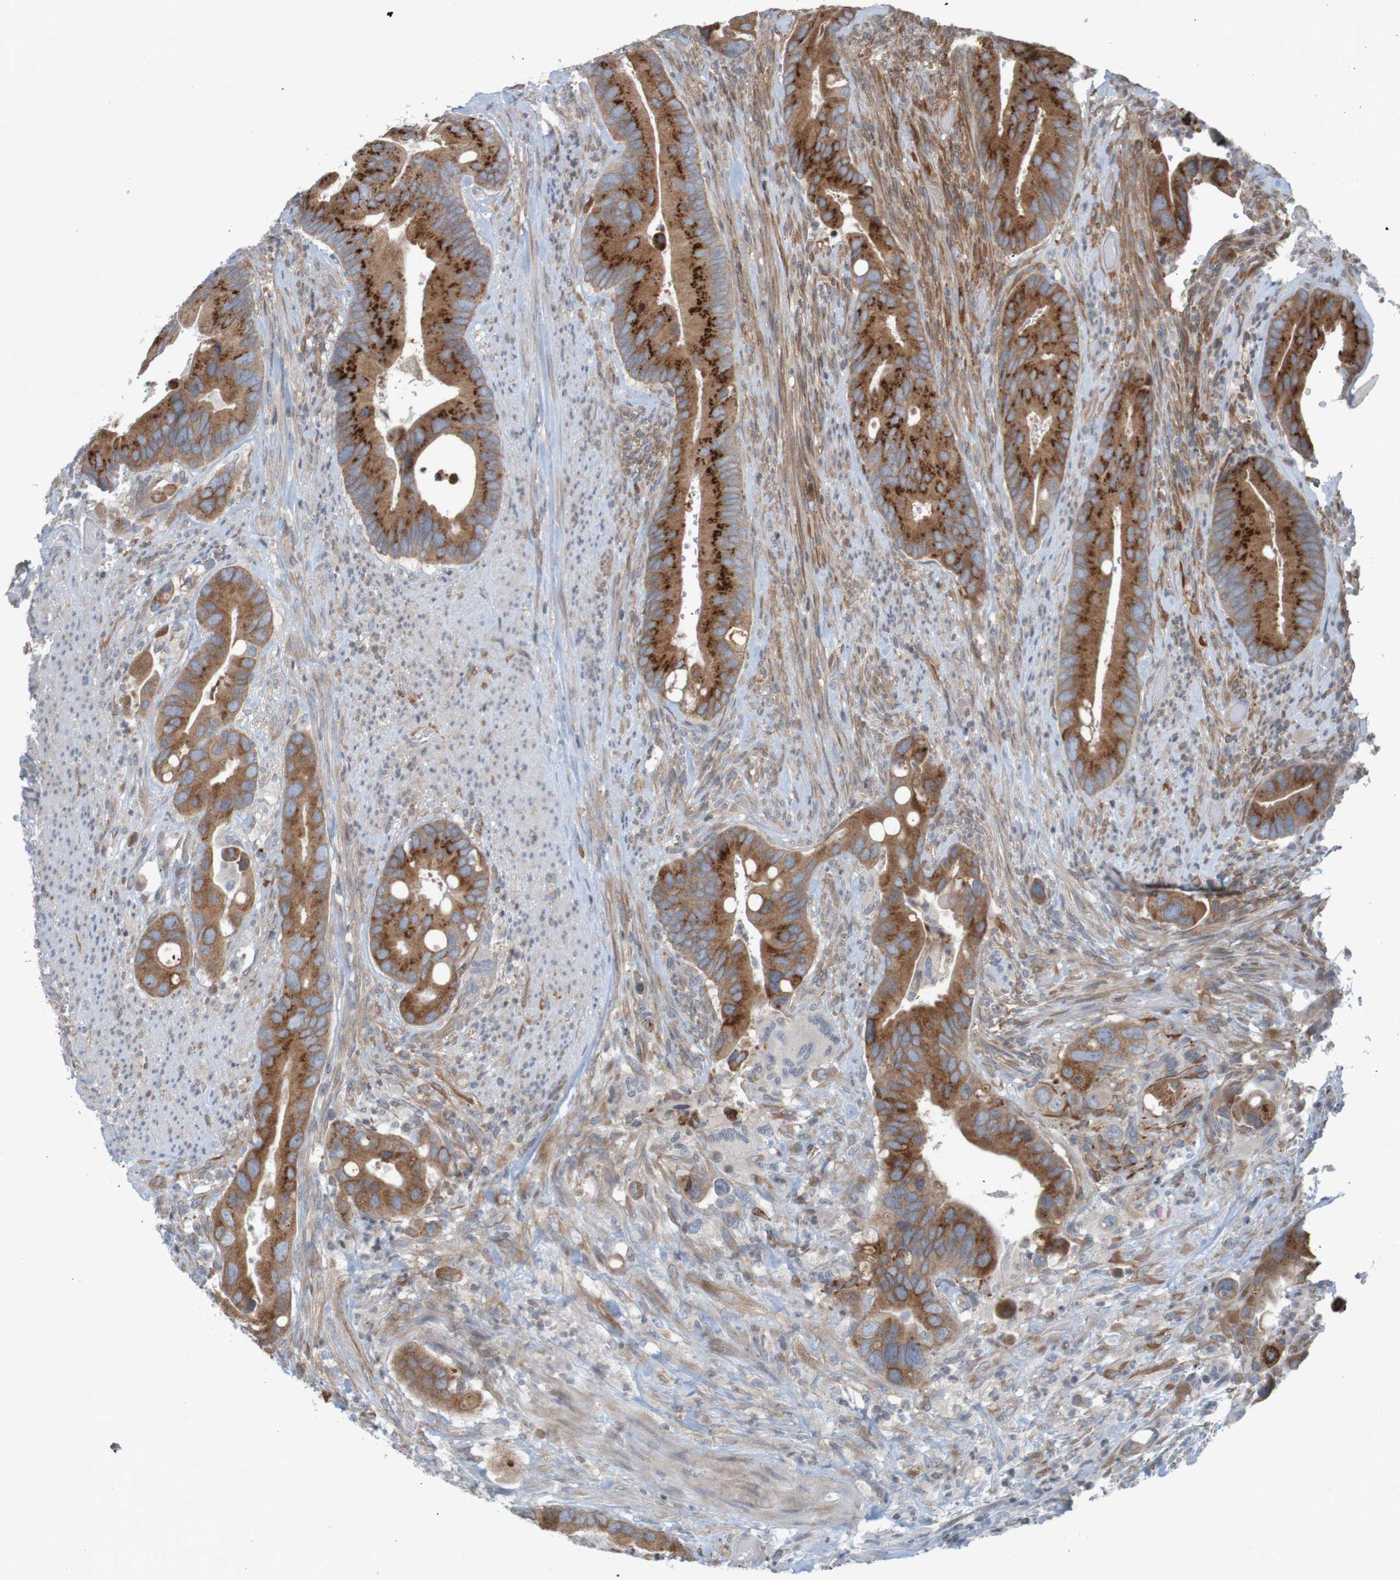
{"staining": {"intensity": "strong", "quantity": ">75%", "location": "cytoplasmic/membranous"}, "tissue": "colorectal cancer", "cell_type": "Tumor cells", "image_type": "cancer", "snomed": [{"axis": "morphology", "description": "Adenocarcinoma, NOS"}, {"axis": "topography", "description": "Rectum"}], "caption": "An immunohistochemistry (IHC) image of neoplastic tissue is shown. Protein staining in brown labels strong cytoplasmic/membranous positivity in colorectal cancer (adenocarcinoma) within tumor cells.", "gene": "GUCY1A1", "patient": {"sex": "female", "age": 57}}